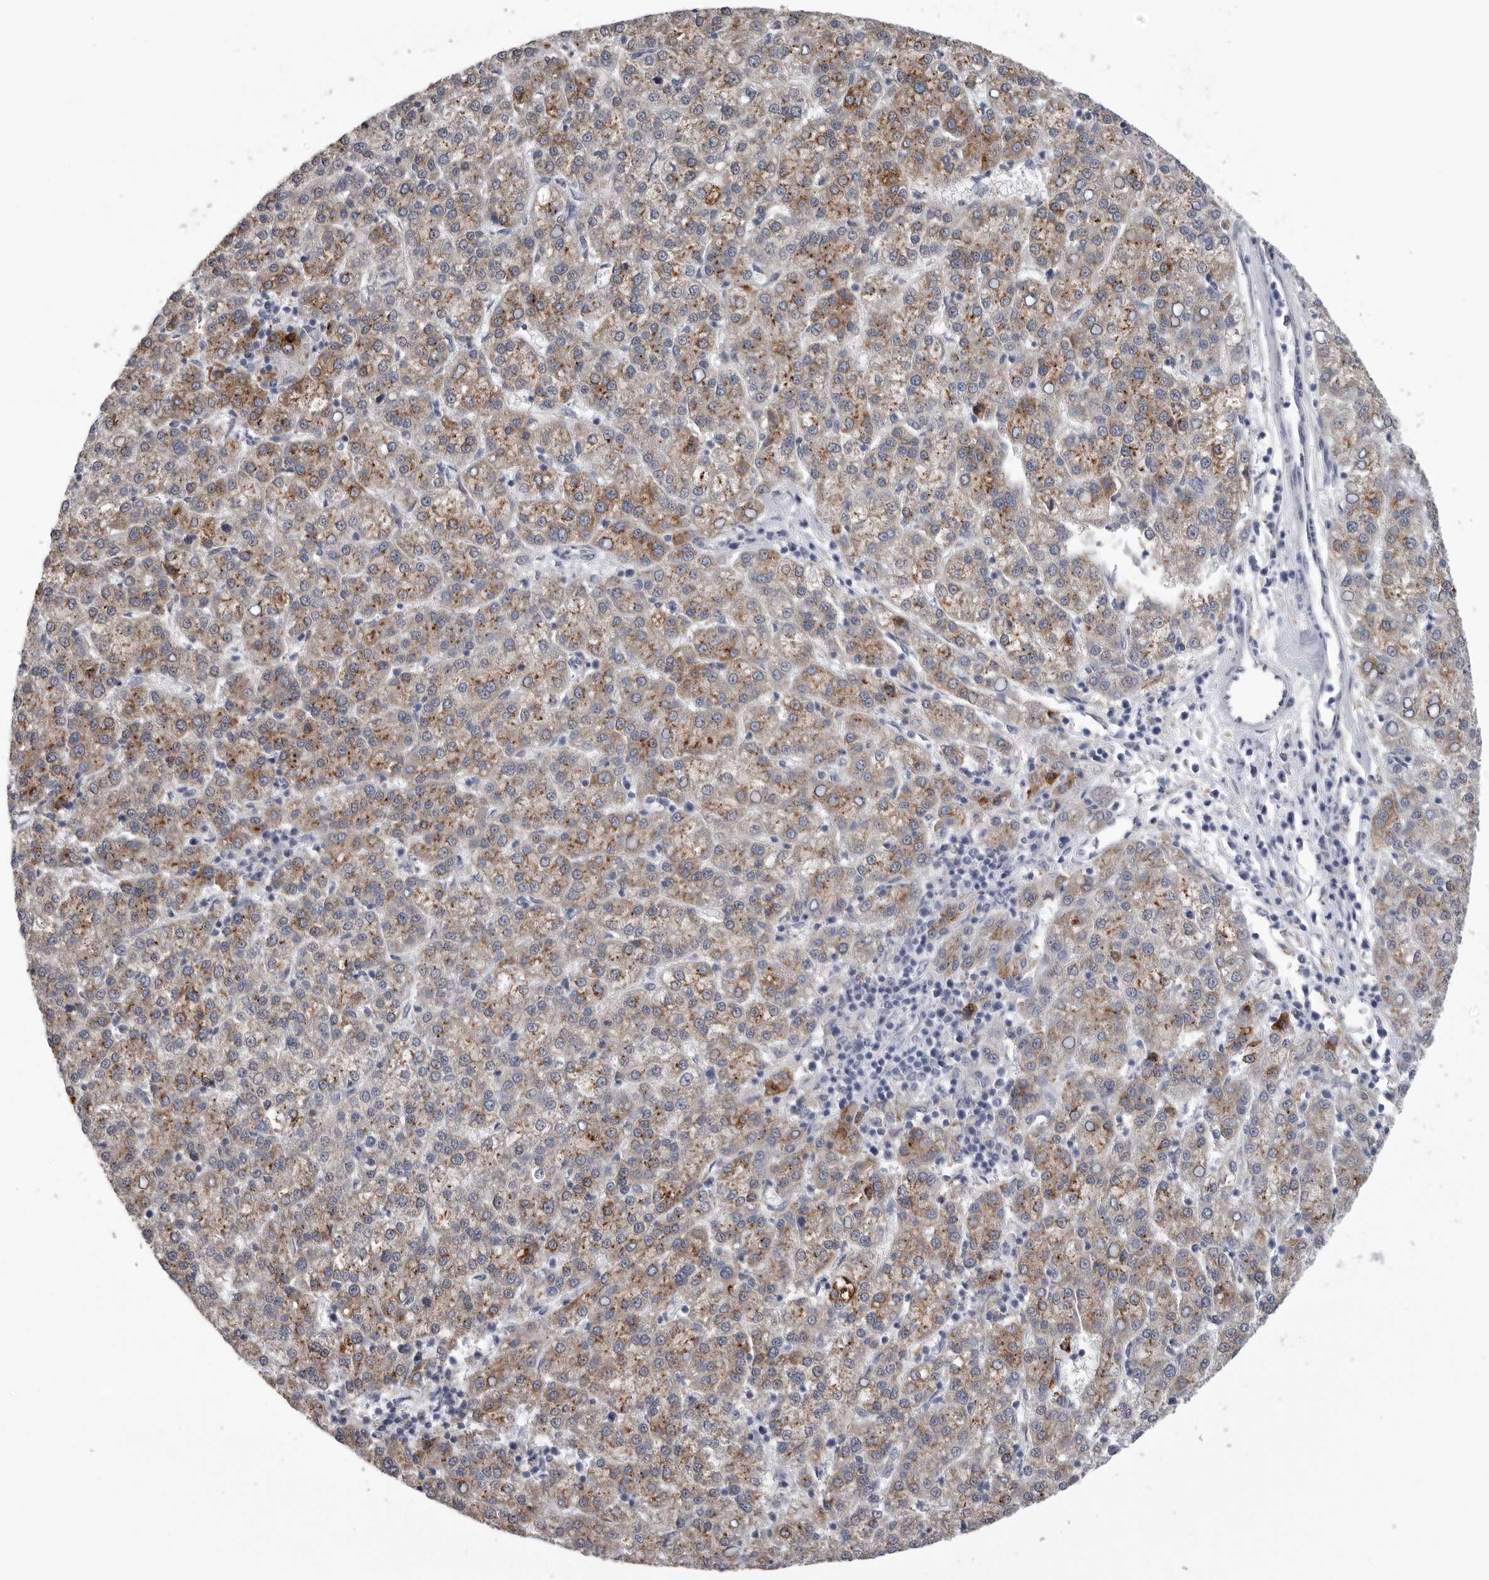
{"staining": {"intensity": "moderate", "quantity": ">75%", "location": "cytoplasmic/membranous"}, "tissue": "liver cancer", "cell_type": "Tumor cells", "image_type": "cancer", "snomed": [{"axis": "morphology", "description": "Carcinoma, Hepatocellular, NOS"}, {"axis": "topography", "description": "Liver"}], "caption": "Immunohistochemistry image of neoplastic tissue: human hepatocellular carcinoma (liver) stained using IHC displays medium levels of moderate protein expression localized specifically in the cytoplasmic/membranous of tumor cells, appearing as a cytoplasmic/membranous brown color.", "gene": "SERPING1", "patient": {"sex": "female", "age": 58}}